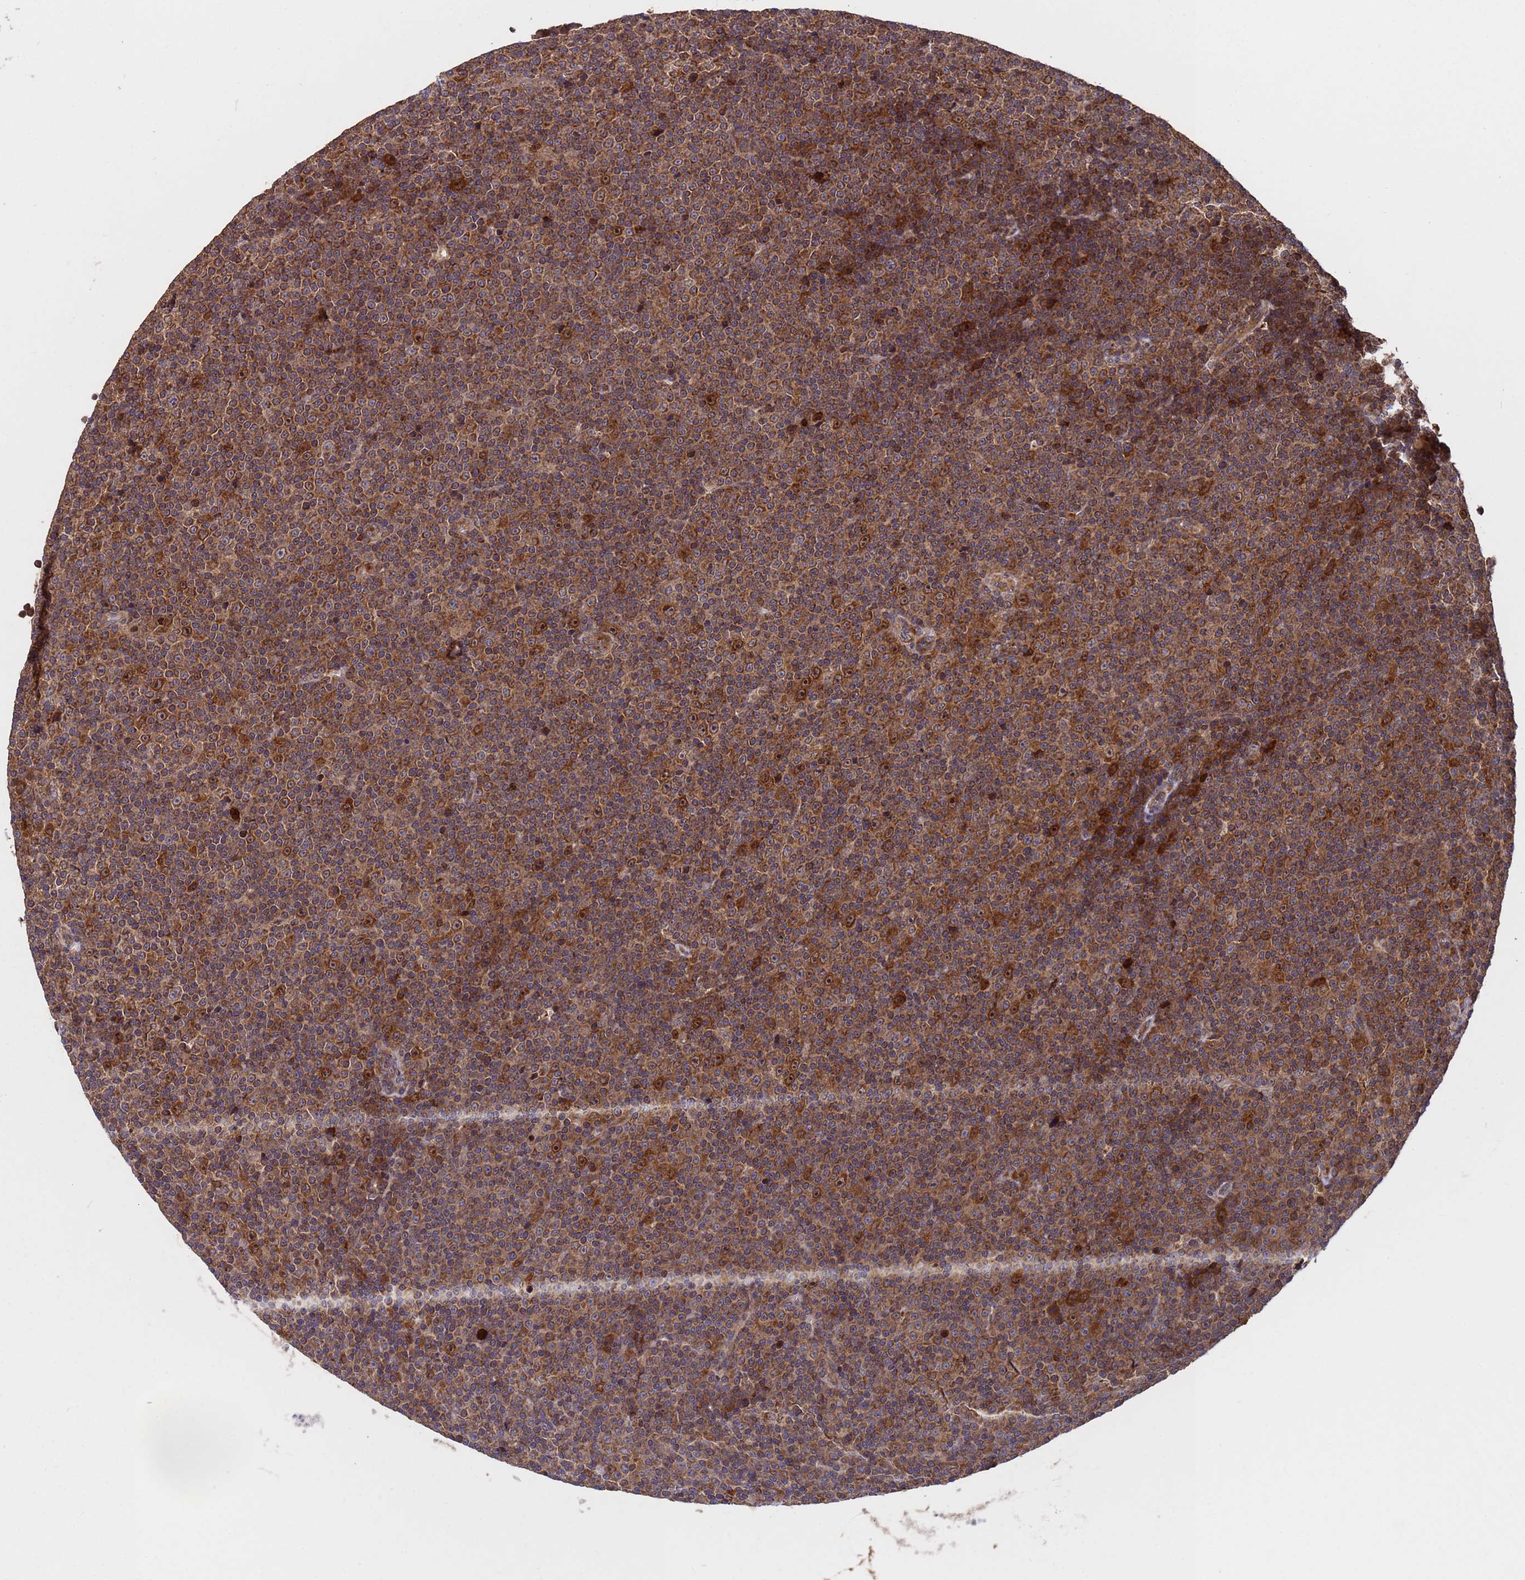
{"staining": {"intensity": "strong", "quantity": ">75%", "location": "cytoplasmic/membranous"}, "tissue": "lymphoma", "cell_type": "Tumor cells", "image_type": "cancer", "snomed": [{"axis": "morphology", "description": "Malignant lymphoma, non-Hodgkin's type, Low grade"}, {"axis": "topography", "description": "Lymph node"}], "caption": "Immunohistochemical staining of low-grade malignant lymphoma, non-Hodgkin's type displays high levels of strong cytoplasmic/membranous protein staining in approximately >75% of tumor cells.", "gene": "TSR3", "patient": {"sex": "female", "age": 67}}